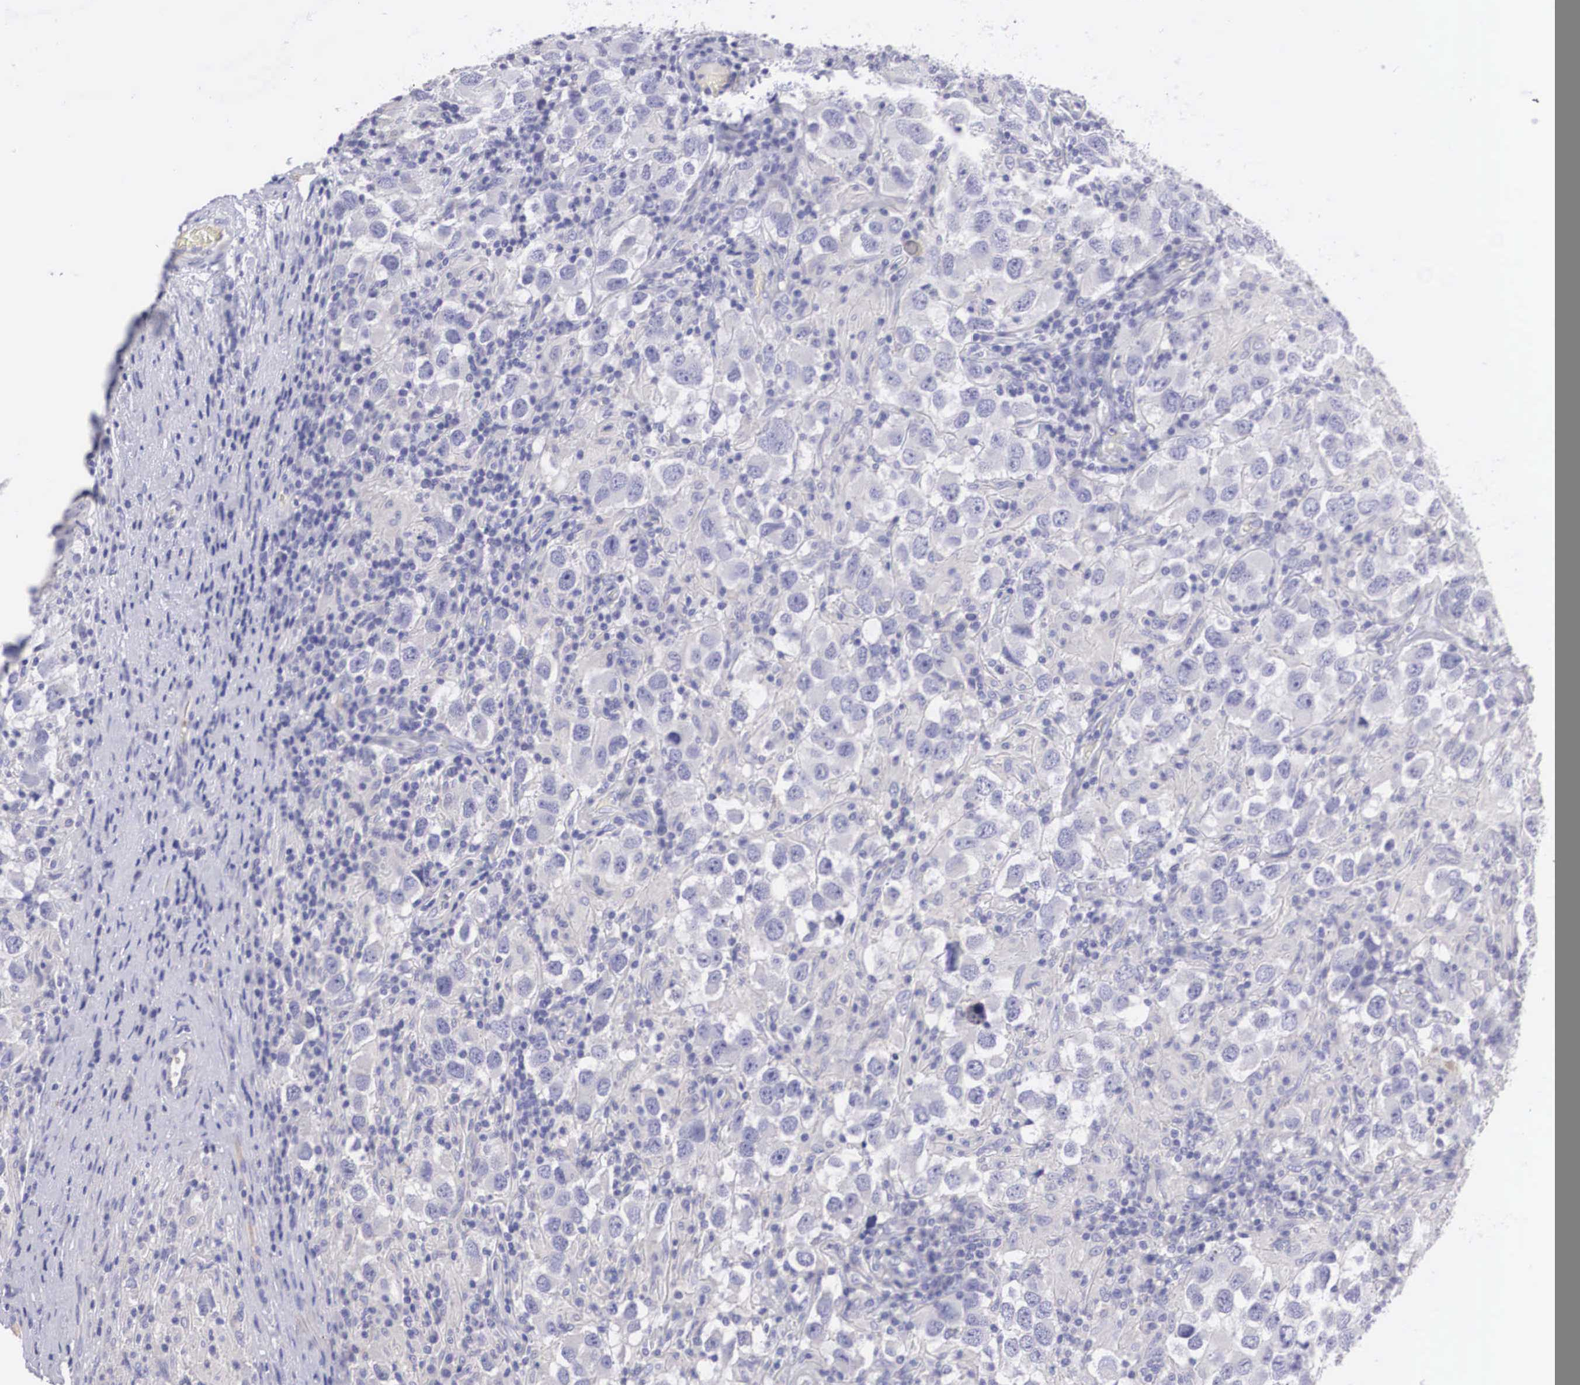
{"staining": {"intensity": "negative", "quantity": "none", "location": "none"}, "tissue": "testis cancer", "cell_type": "Tumor cells", "image_type": "cancer", "snomed": [{"axis": "morphology", "description": "Carcinoma, Embryonal, NOS"}, {"axis": "topography", "description": "Testis"}], "caption": "Immunohistochemical staining of embryonal carcinoma (testis) reveals no significant positivity in tumor cells. (DAB immunohistochemistry visualized using brightfield microscopy, high magnification).", "gene": "CLU", "patient": {"sex": "male", "age": 21}}